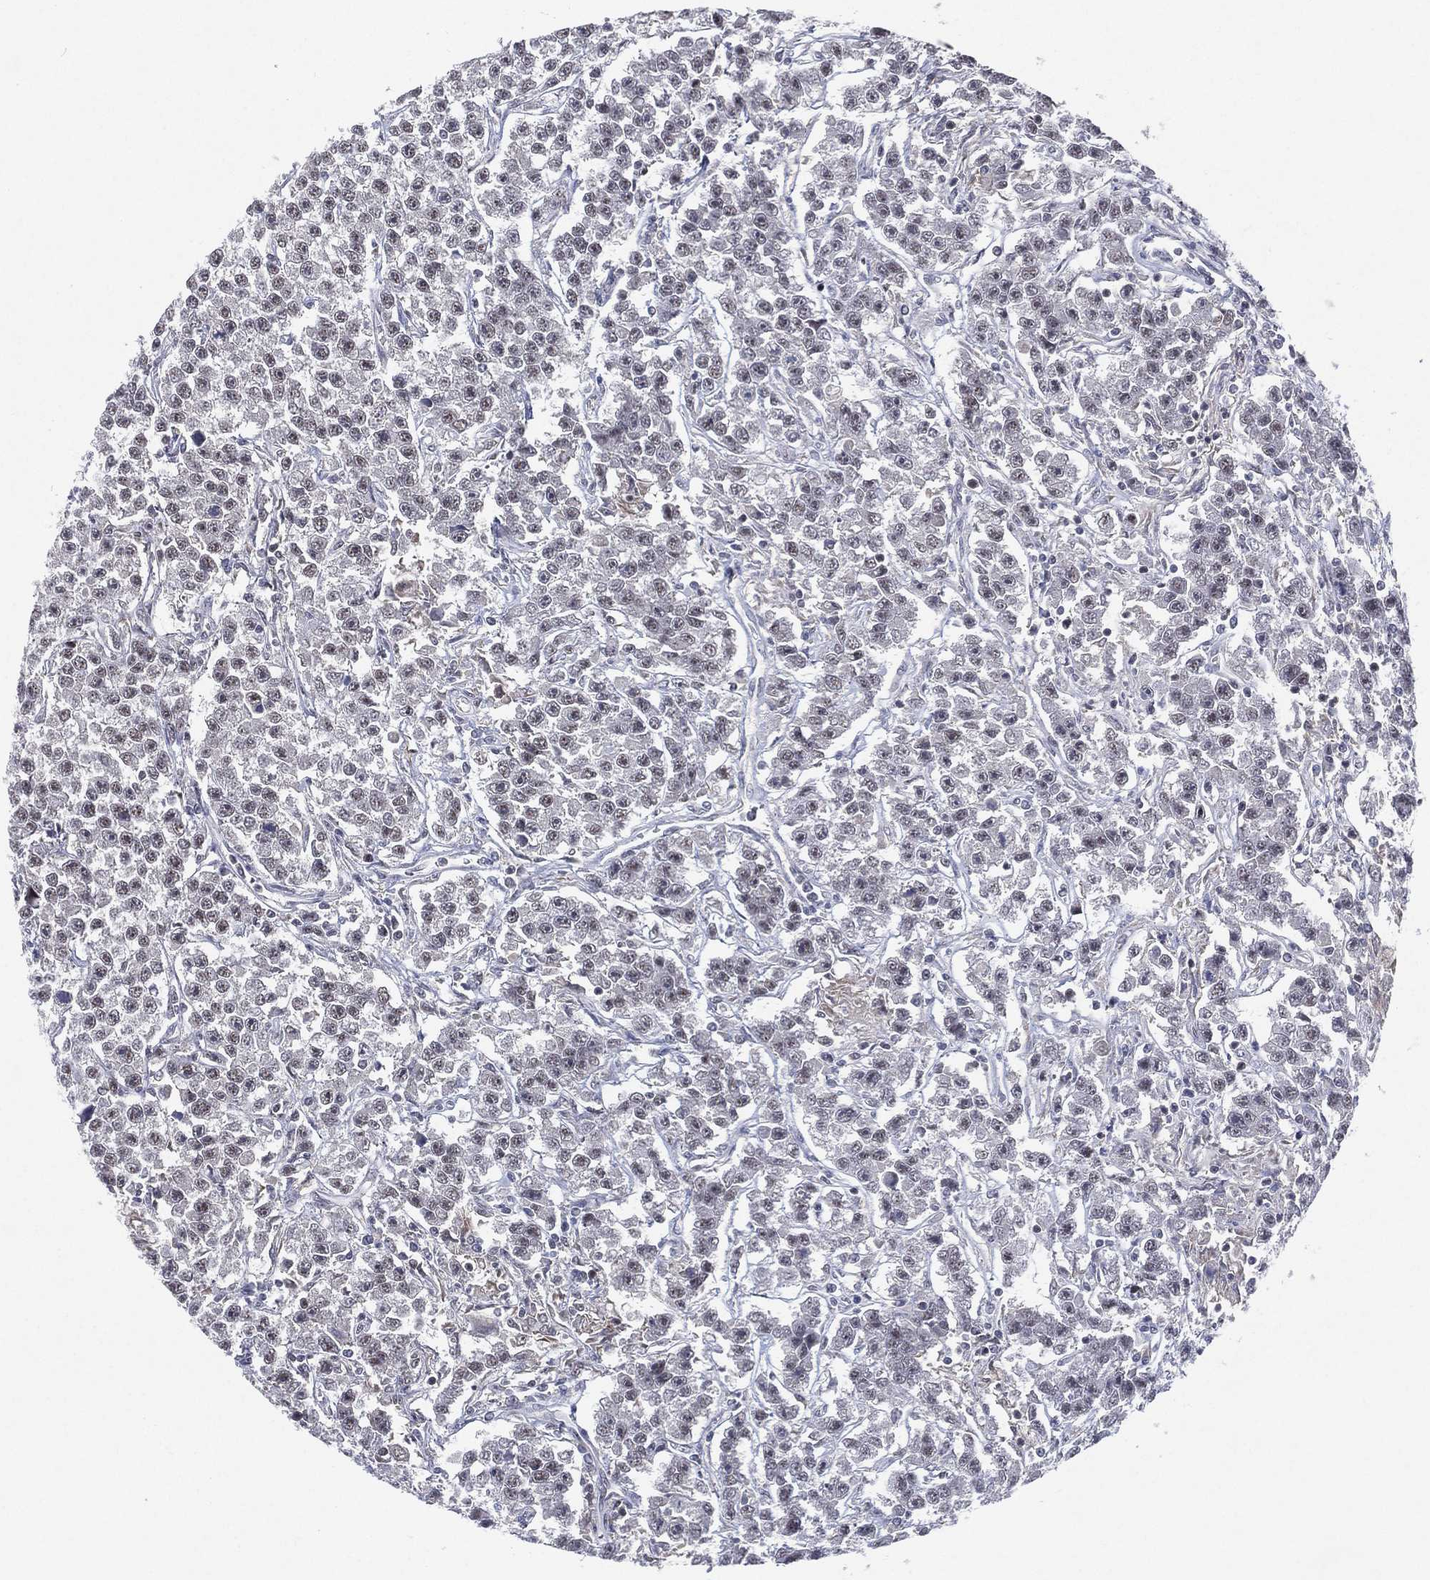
{"staining": {"intensity": "negative", "quantity": "none", "location": "none"}, "tissue": "testis cancer", "cell_type": "Tumor cells", "image_type": "cancer", "snomed": [{"axis": "morphology", "description": "Seminoma, NOS"}, {"axis": "topography", "description": "Testis"}], "caption": "Seminoma (testis) stained for a protein using IHC shows no positivity tumor cells.", "gene": "DGCR8", "patient": {"sex": "male", "age": 59}}